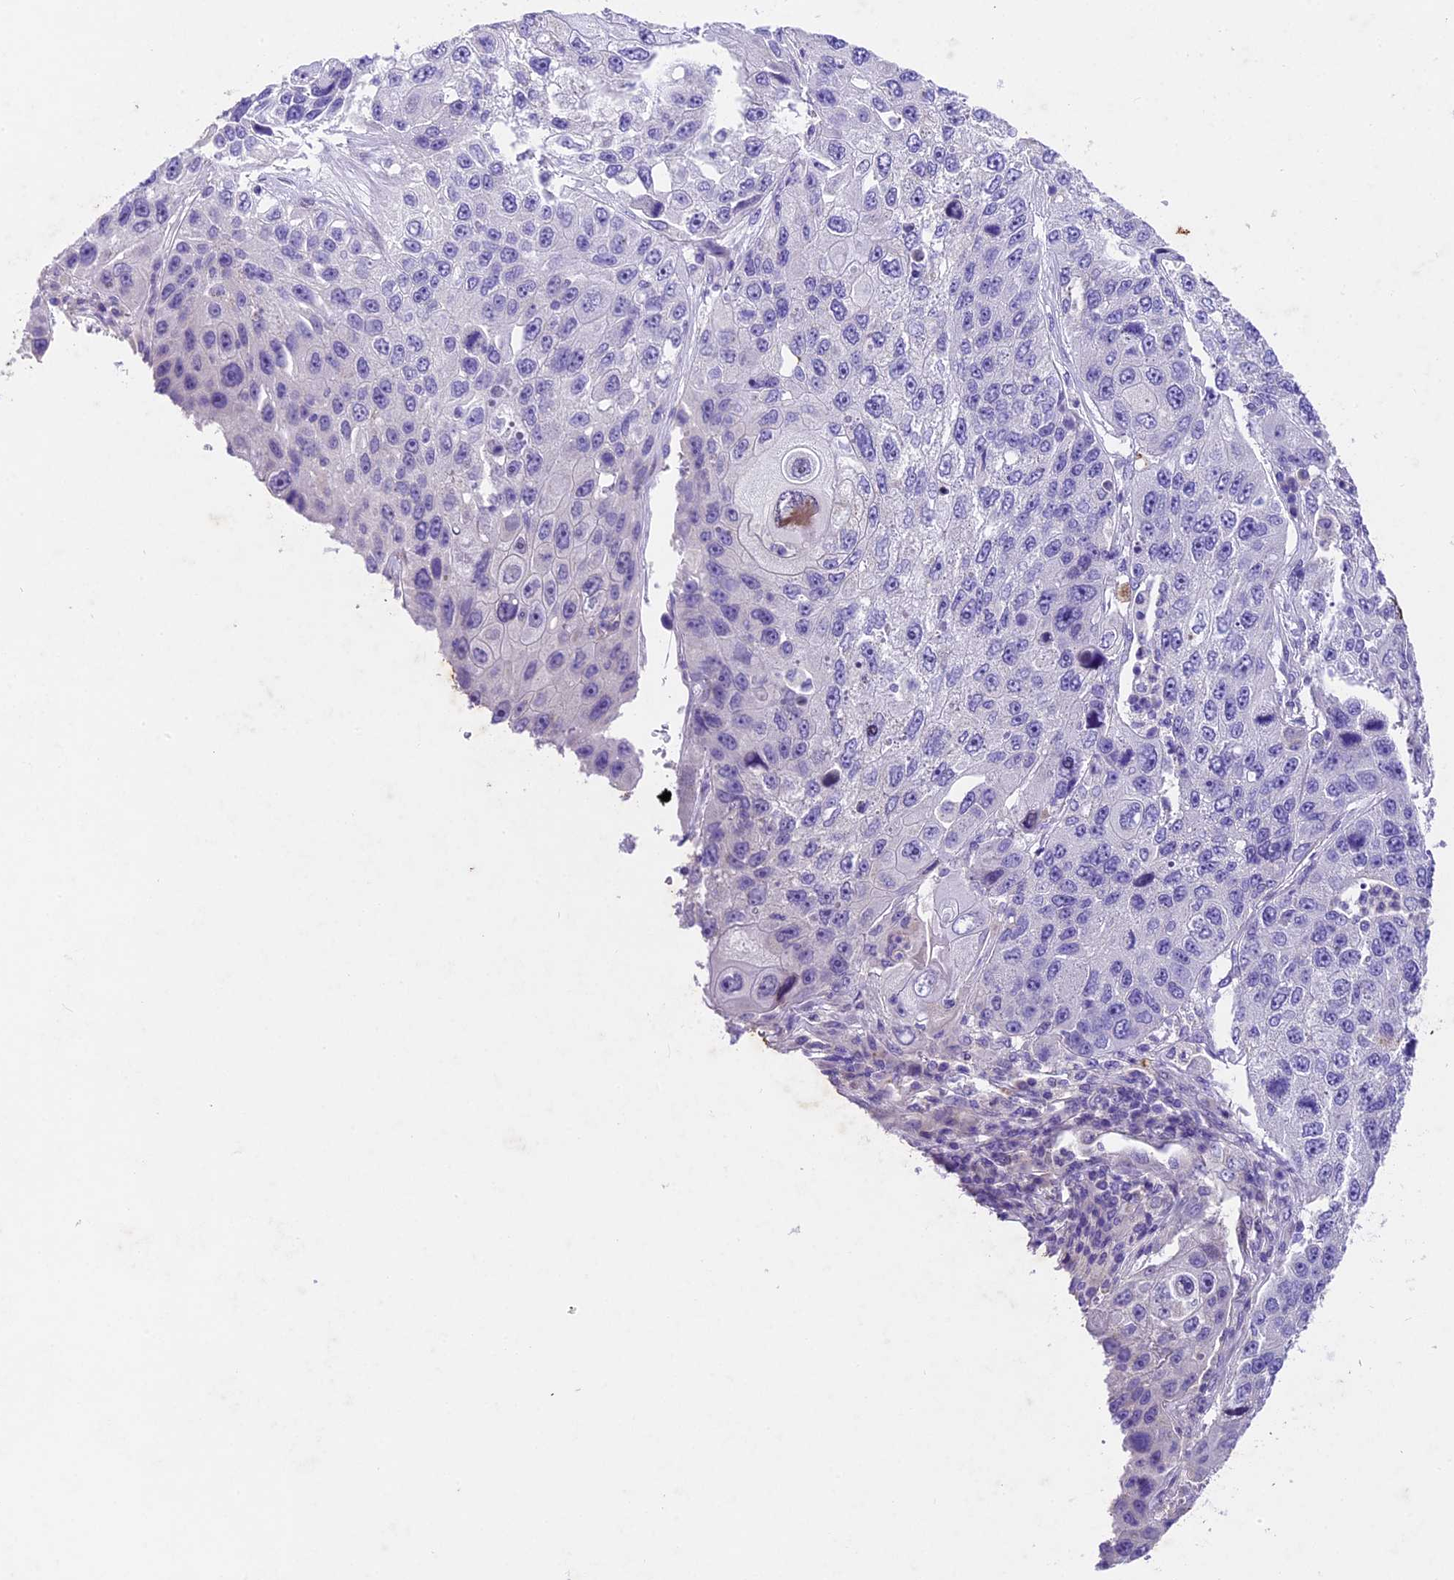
{"staining": {"intensity": "negative", "quantity": "none", "location": "none"}, "tissue": "lung cancer", "cell_type": "Tumor cells", "image_type": "cancer", "snomed": [{"axis": "morphology", "description": "Squamous cell carcinoma, NOS"}, {"axis": "topography", "description": "Lung"}], "caption": "The image shows no significant positivity in tumor cells of squamous cell carcinoma (lung).", "gene": "IFT140", "patient": {"sex": "male", "age": 61}}